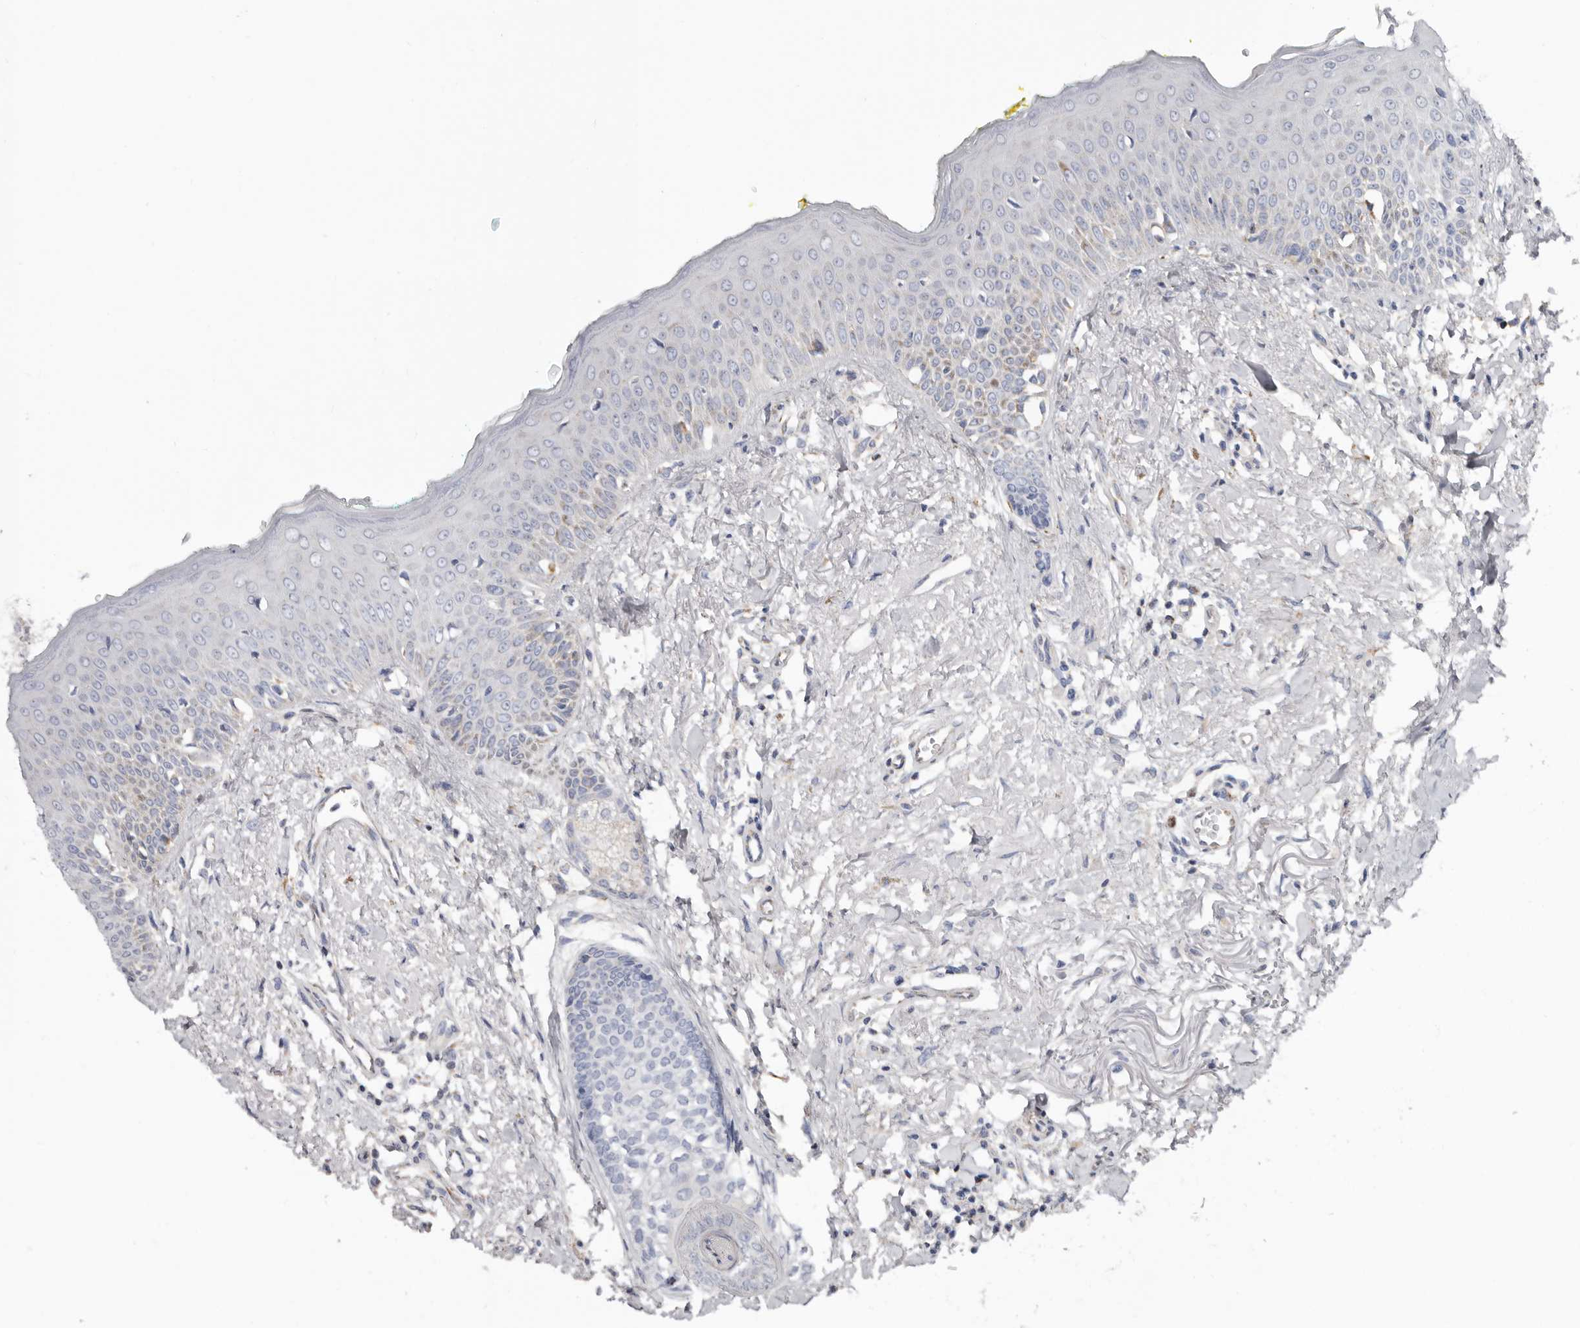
{"staining": {"intensity": "weak", "quantity": "<25%", "location": "cytoplasmic/membranous"}, "tissue": "oral mucosa", "cell_type": "Squamous epithelial cells", "image_type": "normal", "snomed": [{"axis": "morphology", "description": "Normal tissue, NOS"}, {"axis": "topography", "description": "Oral tissue"}], "caption": "Immunohistochemistry (IHC) histopathology image of normal oral mucosa stained for a protein (brown), which reveals no positivity in squamous epithelial cells.", "gene": "RSPO2", "patient": {"sex": "female", "age": 70}}